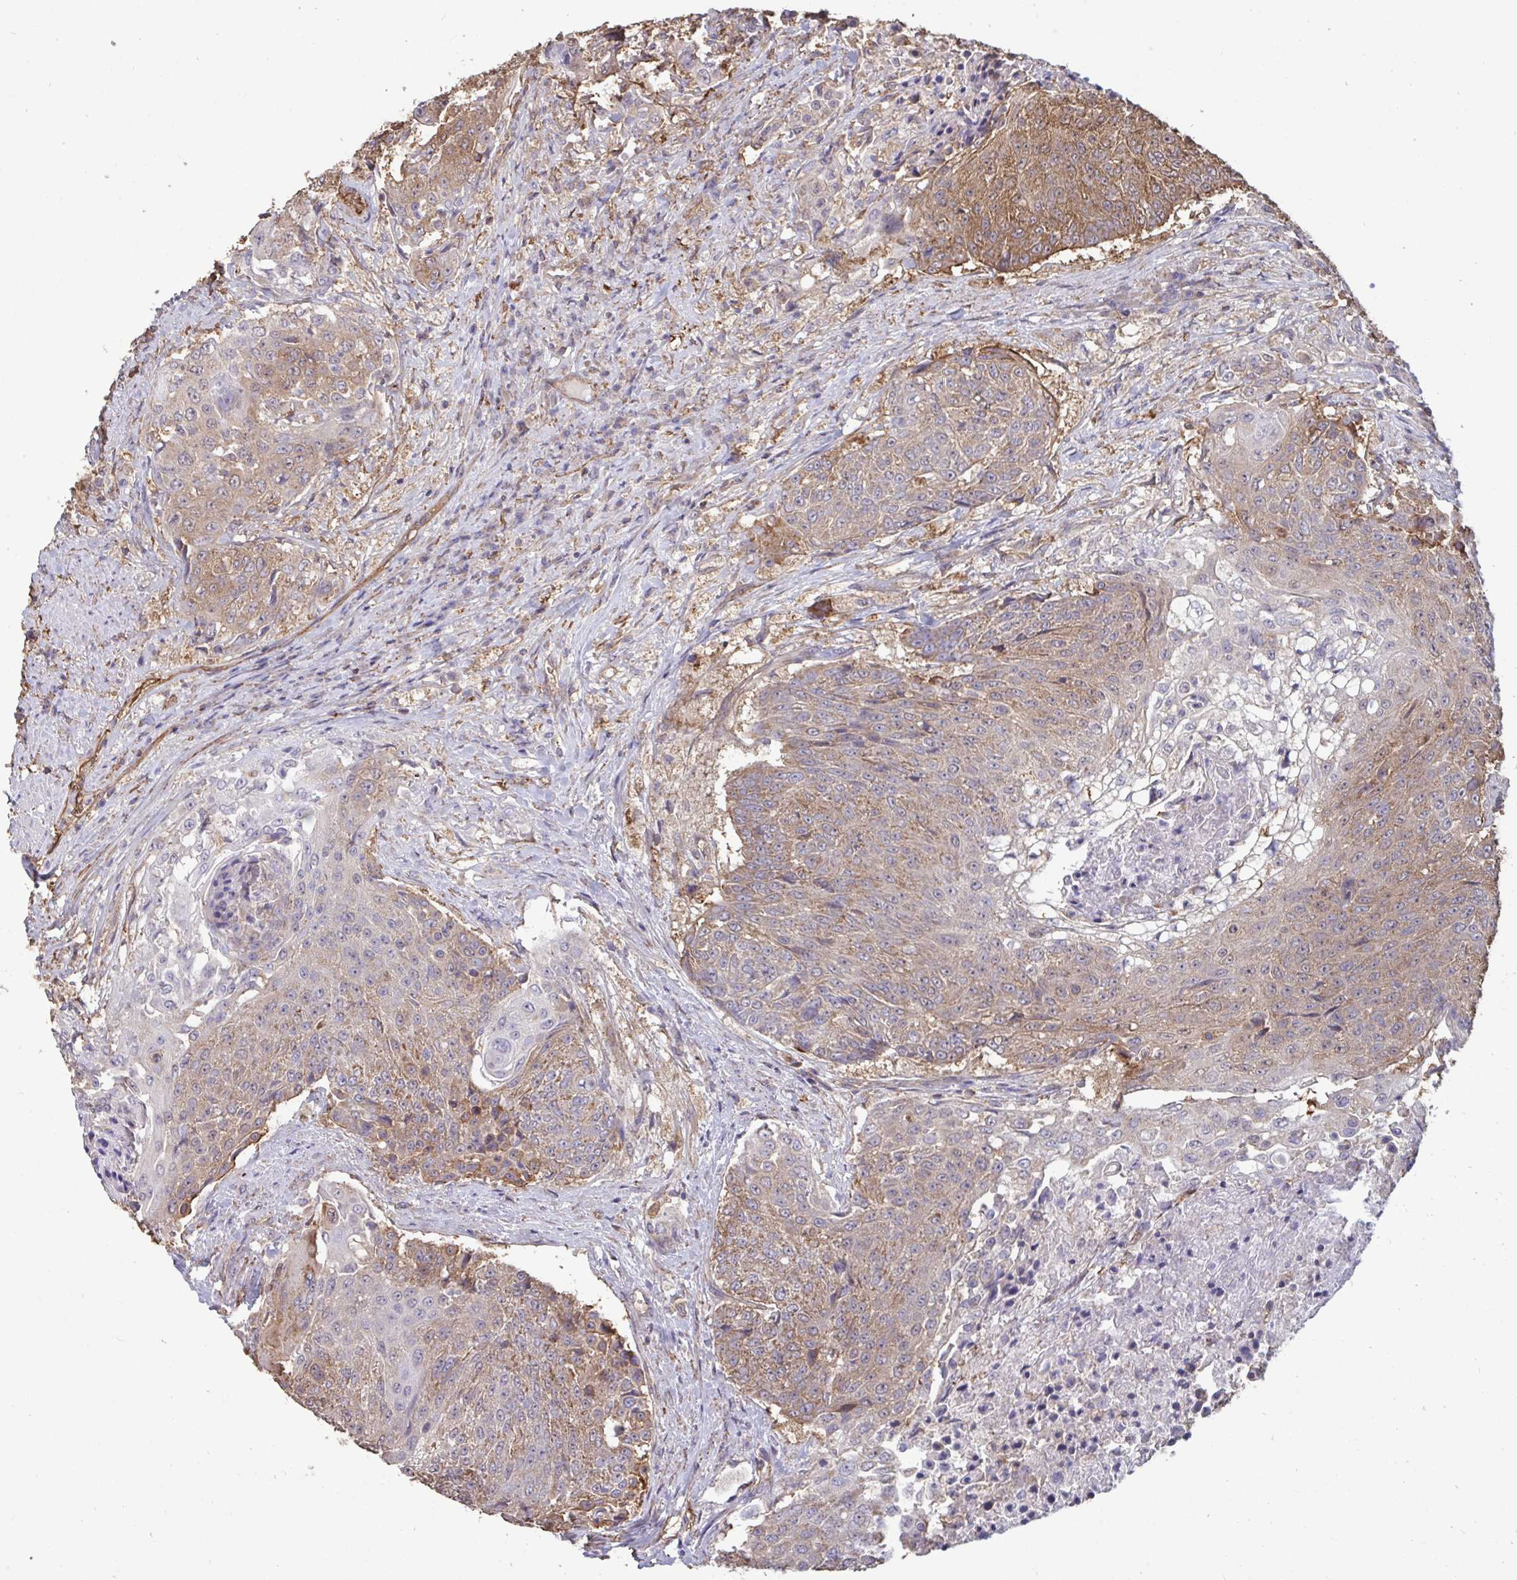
{"staining": {"intensity": "weak", "quantity": "25%-75%", "location": "cytoplasmic/membranous"}, "tissue": "urothelial cancer", "cell_type": "Tumor cells", "image_type": "cancer", "snomed": [{"axis": "morphology", "description": "Urothelial carcinoma, High grade"}, {"axis": "topography", "description": "Urinary bladder"}], "caption": "Immunohistochemistry of urothelial carcinoma (high-grade) demonstrates low levels of weak cytoplasmic/membranous expression in approximately 25%-75% of tumor cells.", "gene": "ISCU", "patient": {"sex": "female", "age": 63}}